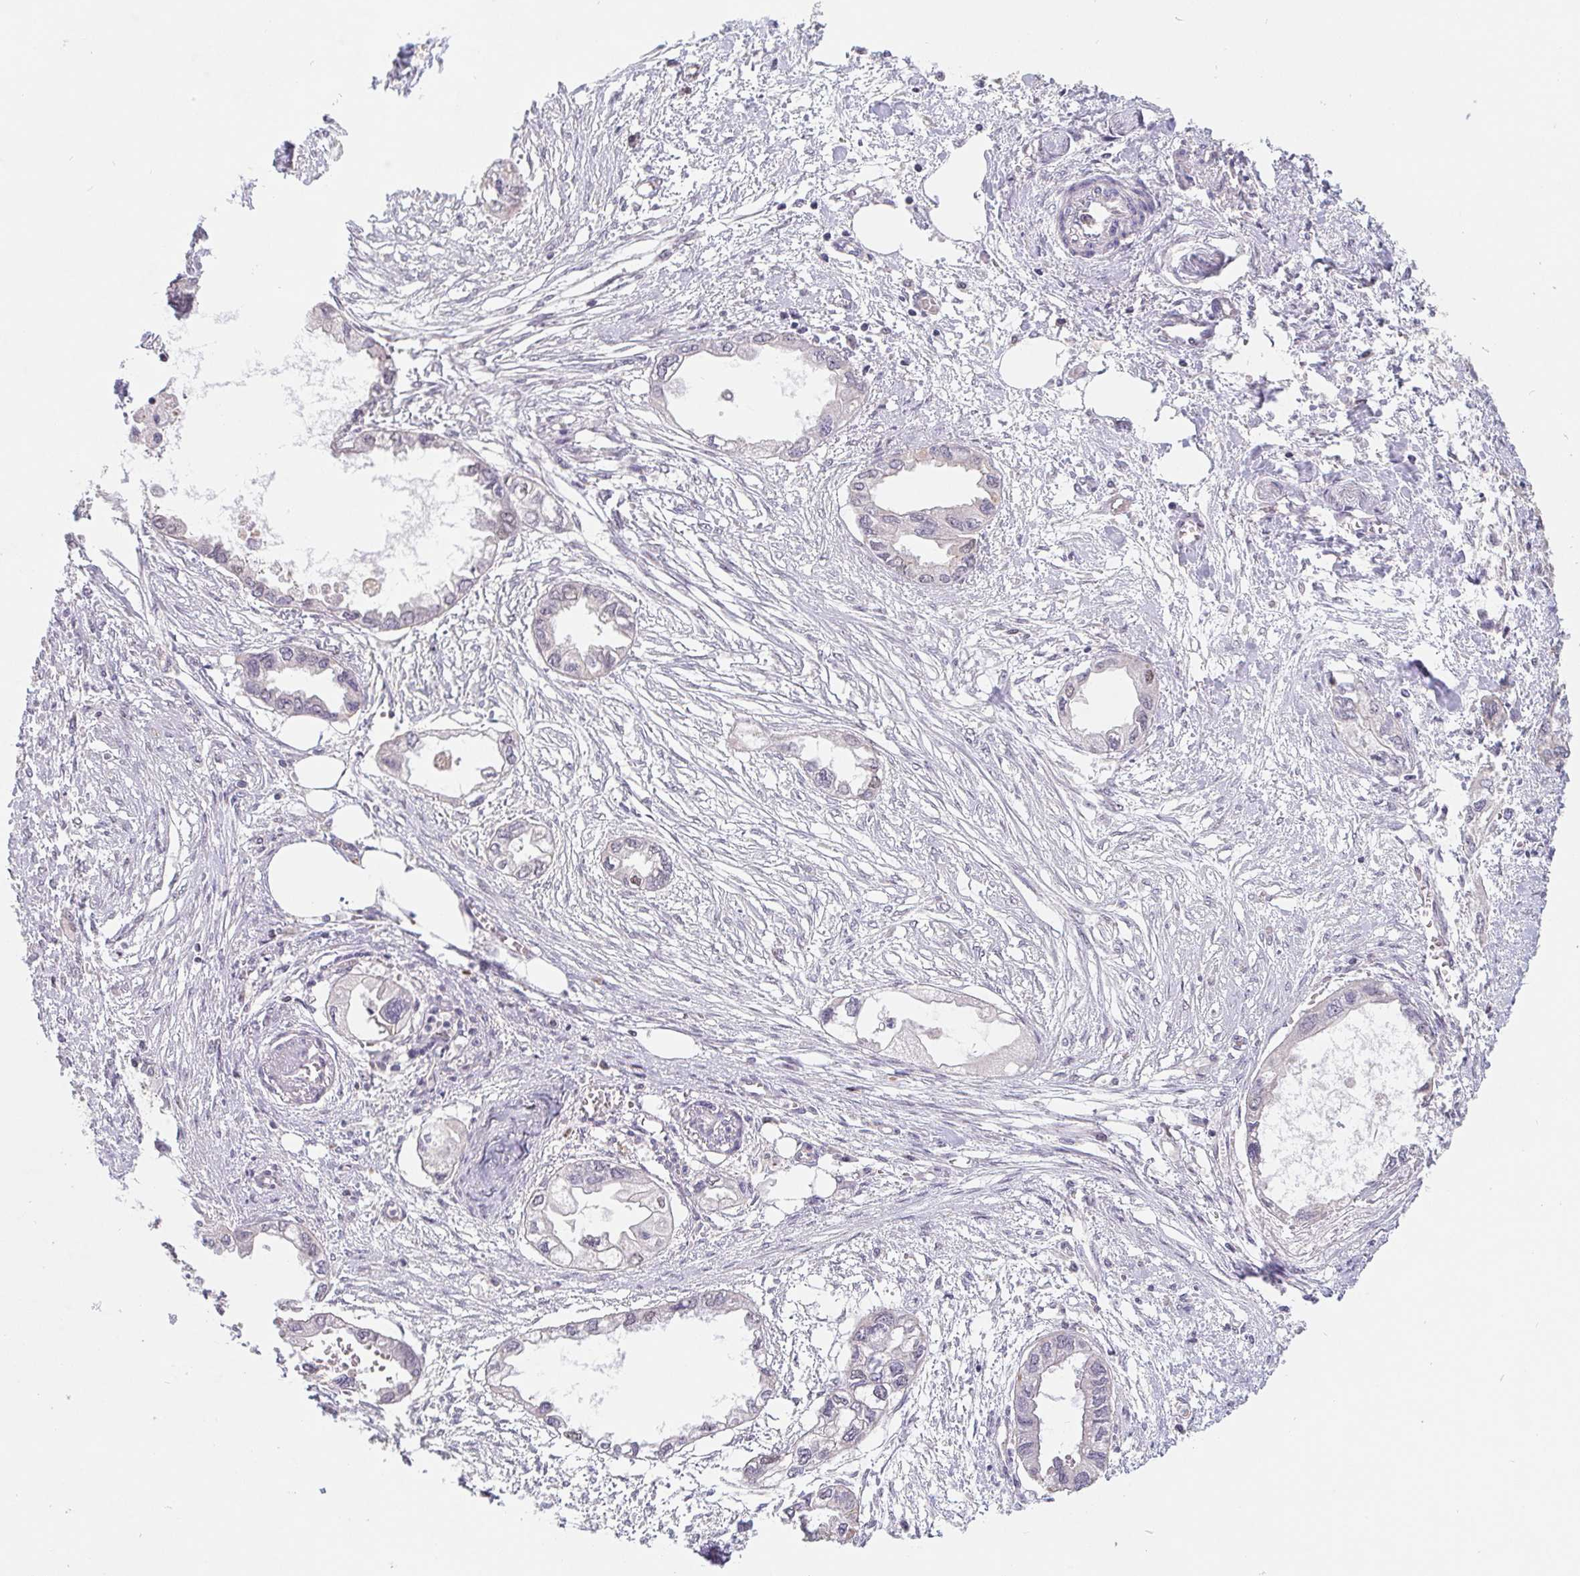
{"staining": {"intensity": "weak", "quantity": "<25%", "location": "nuclear"}, "tissue": "endometrial cancer", "cell_type": "Tumor cells", "image_type": "cancer", "snomed": [{"axis": "morphology", "description": "Adenocarcinoma, NOS"}, {"axis": "morphology", "description": "Adenocarcinoma, metastatic, NOS"}, {"axis": "topography", "description": "Adipose tissue"}, {"axis": "topography", "description": "Endometrium"}], "caption": "A high-resolution histopathology image shows immunohistochemistry staining of endometrial cancer, which shows no significant staining in tumor cells. The staining was performed using DAB (3,3'-diaminobenzidine) to visualize the protein expression in brown, while the nuclei were stained in blue with hematoxylin (Magnification: 20x).", "gene": "POU2F1", "patient": {"sex": "female", "age": 67}}